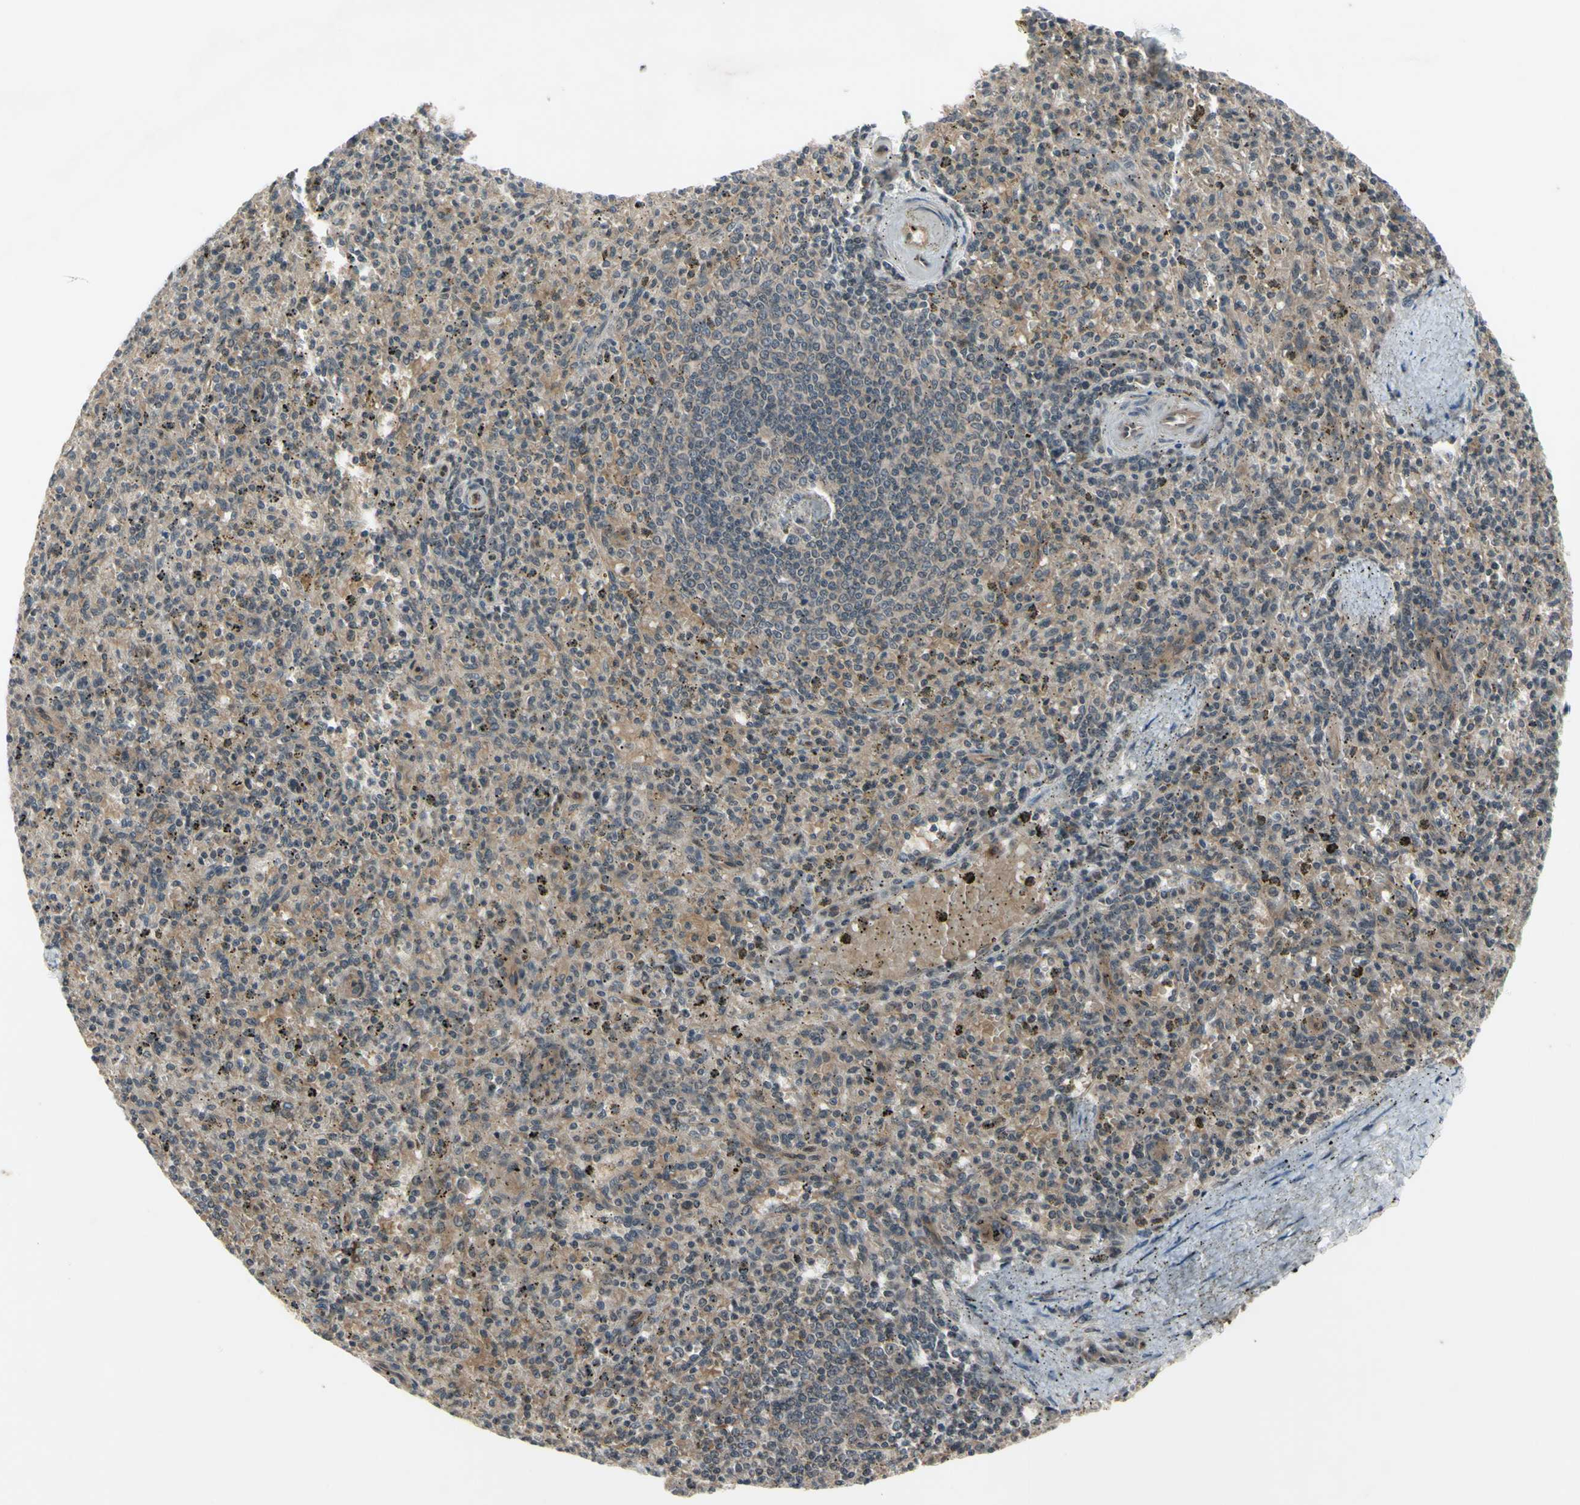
{"staining": {"intensity": "weak", "quantity": "25%-75%", "location": "cytoplasmic/membranous"}, "tissue": "spleen", "cell_type": "Cells in red pulp", "image_type": "normal", "snomed": [{"axis": "morphology", "description": "Normal tissue, NOS"}, {"axis": "topography", "description": "Spleen"}], "caption": "High-power microscopy captured an immunohistochemistry image of unremarkable spleen, revealing weak cytoplasmic/membranous expression in approximately 25%-75% of cells in red pulp.", "gene": "TRDMT1", "patient": {"sex": "male", "age": 72}}